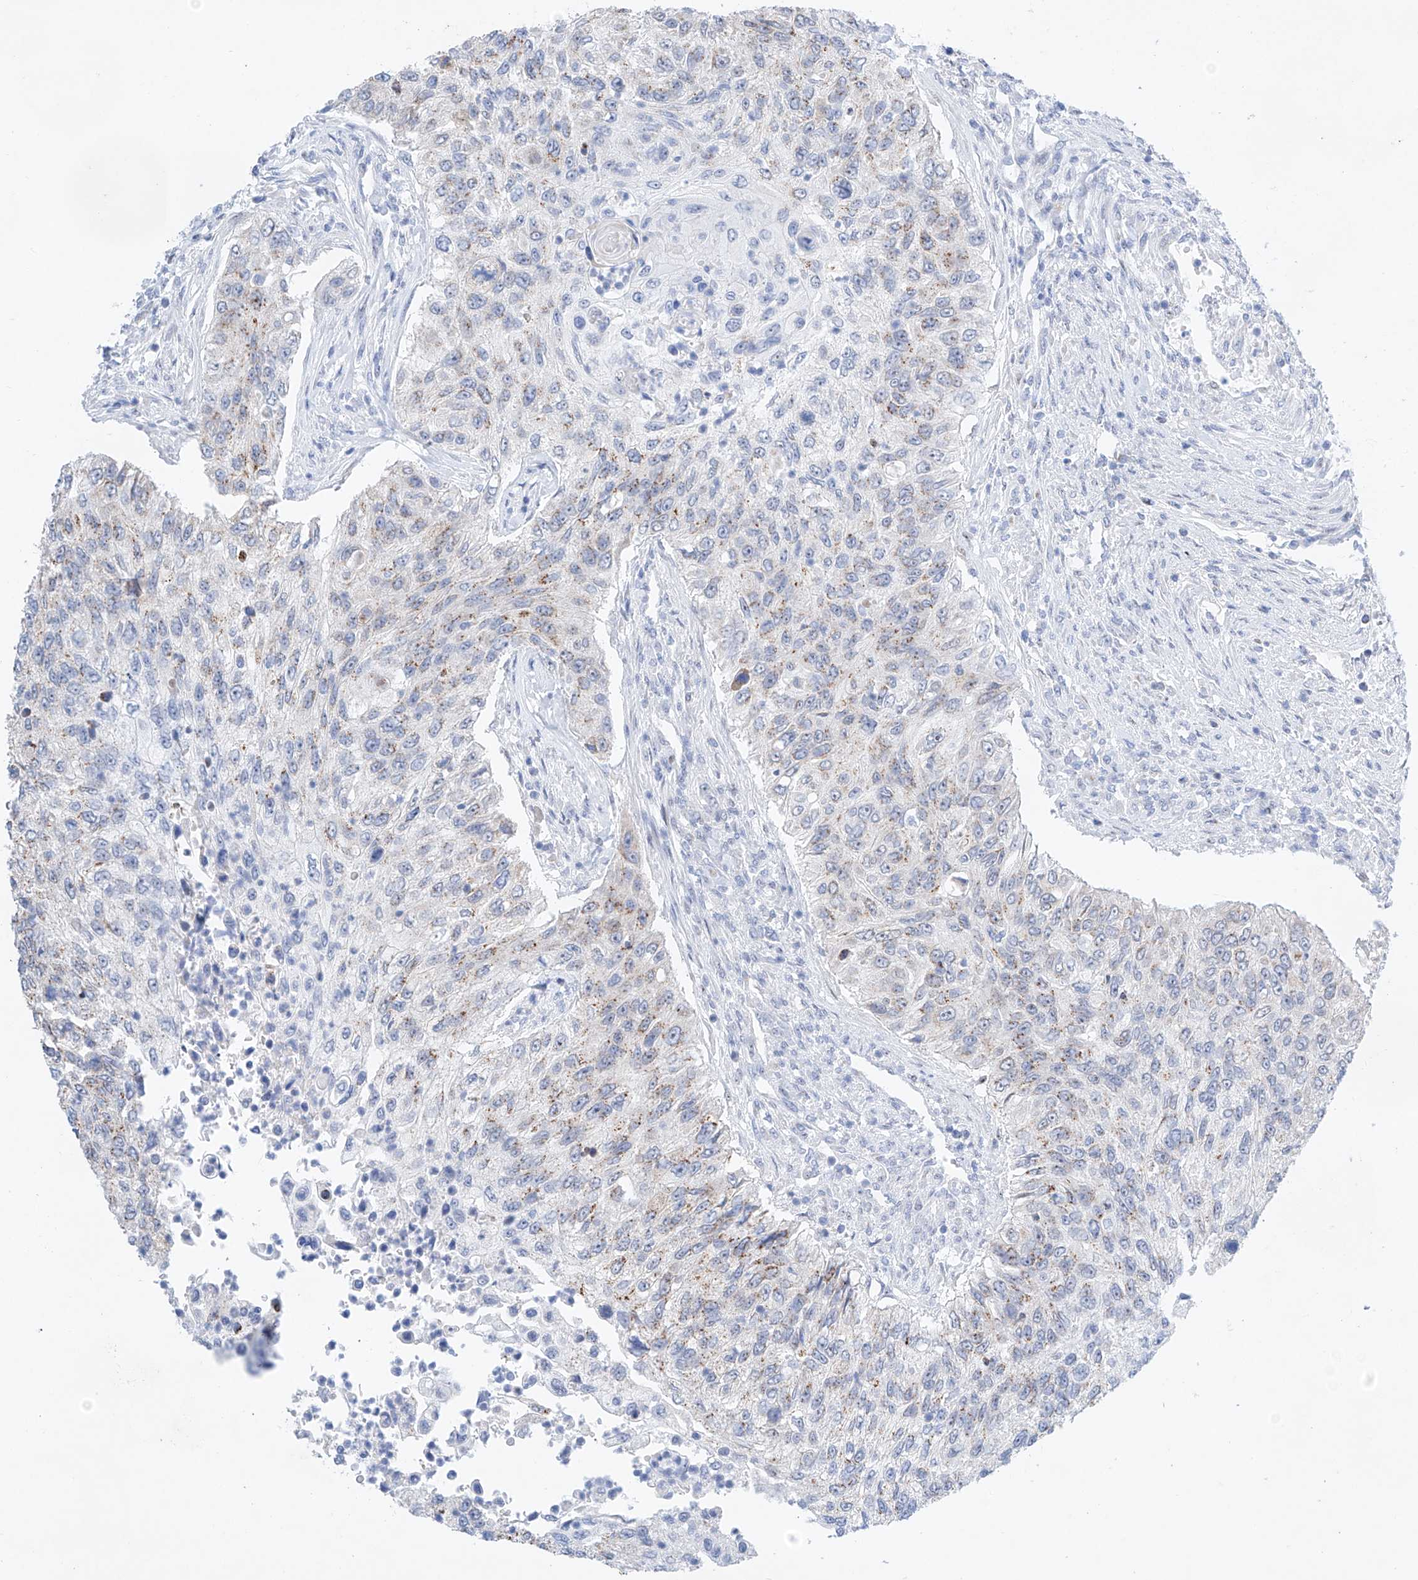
{"staining": {"intensity": "weak", "quantity": "25%-75%", "location": "cytoplasmic/membranous"}, "tissue": "urothelial cancer", "cell_type": "Tumor cells", "image_type": "cancer", "snomed": [{"axis": "morphology", "description": "Urothelial carcinoma, High grade"}, {"axis": "topography", "description": "Urinary bladder"}], "caption": "A low amount of weak cytoplasmic/membranous staining is seen in about 25%-75% of tumor cells in urothelial cancer tissue.", "gene": "NT5C3B", "patient": {"sex": "female", "age": 60}}